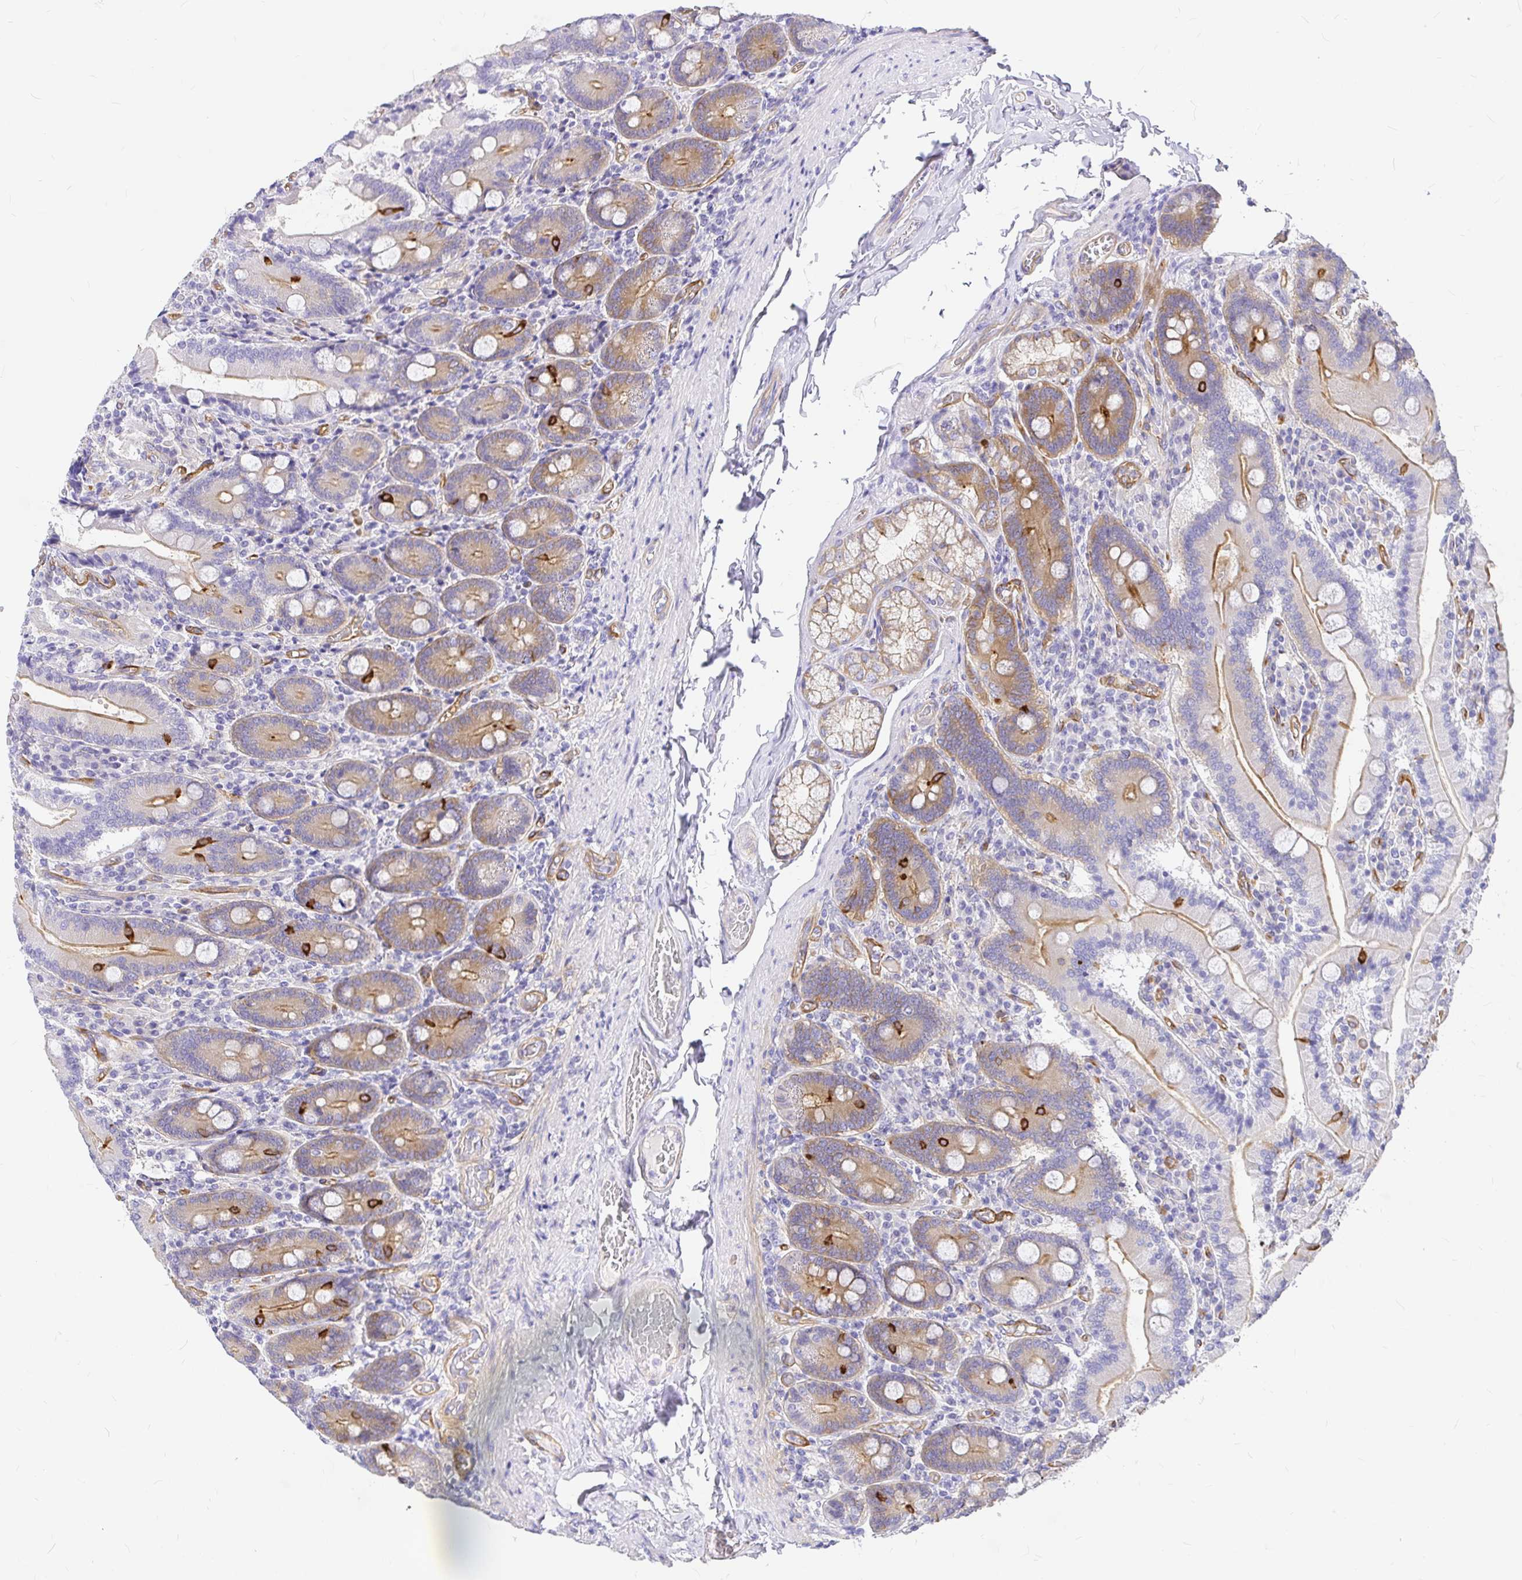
{"staining": {"intensity": "moderate", "quantity": "25%-75%", "location": "cytoplasmic/membranous"}, "tissue": "duodenum", "cell_type": "Glandular cells", "image_type": "normal", "snomed": [{"axis": "morphology", "description": "Normal tissue, NOS"}, {"axis": "topography", "description": "Duodenum"}], "caption": "This image reveals unremarkable duodenum stained with IHC to label a protein in brown. The cytoplasmic/membranous of glandular cells show moderate positivity for the protein. Nuclei are counter-stained blue.", "gene": "MYO1B", "patient": {"sex": "female", "age": 62}}